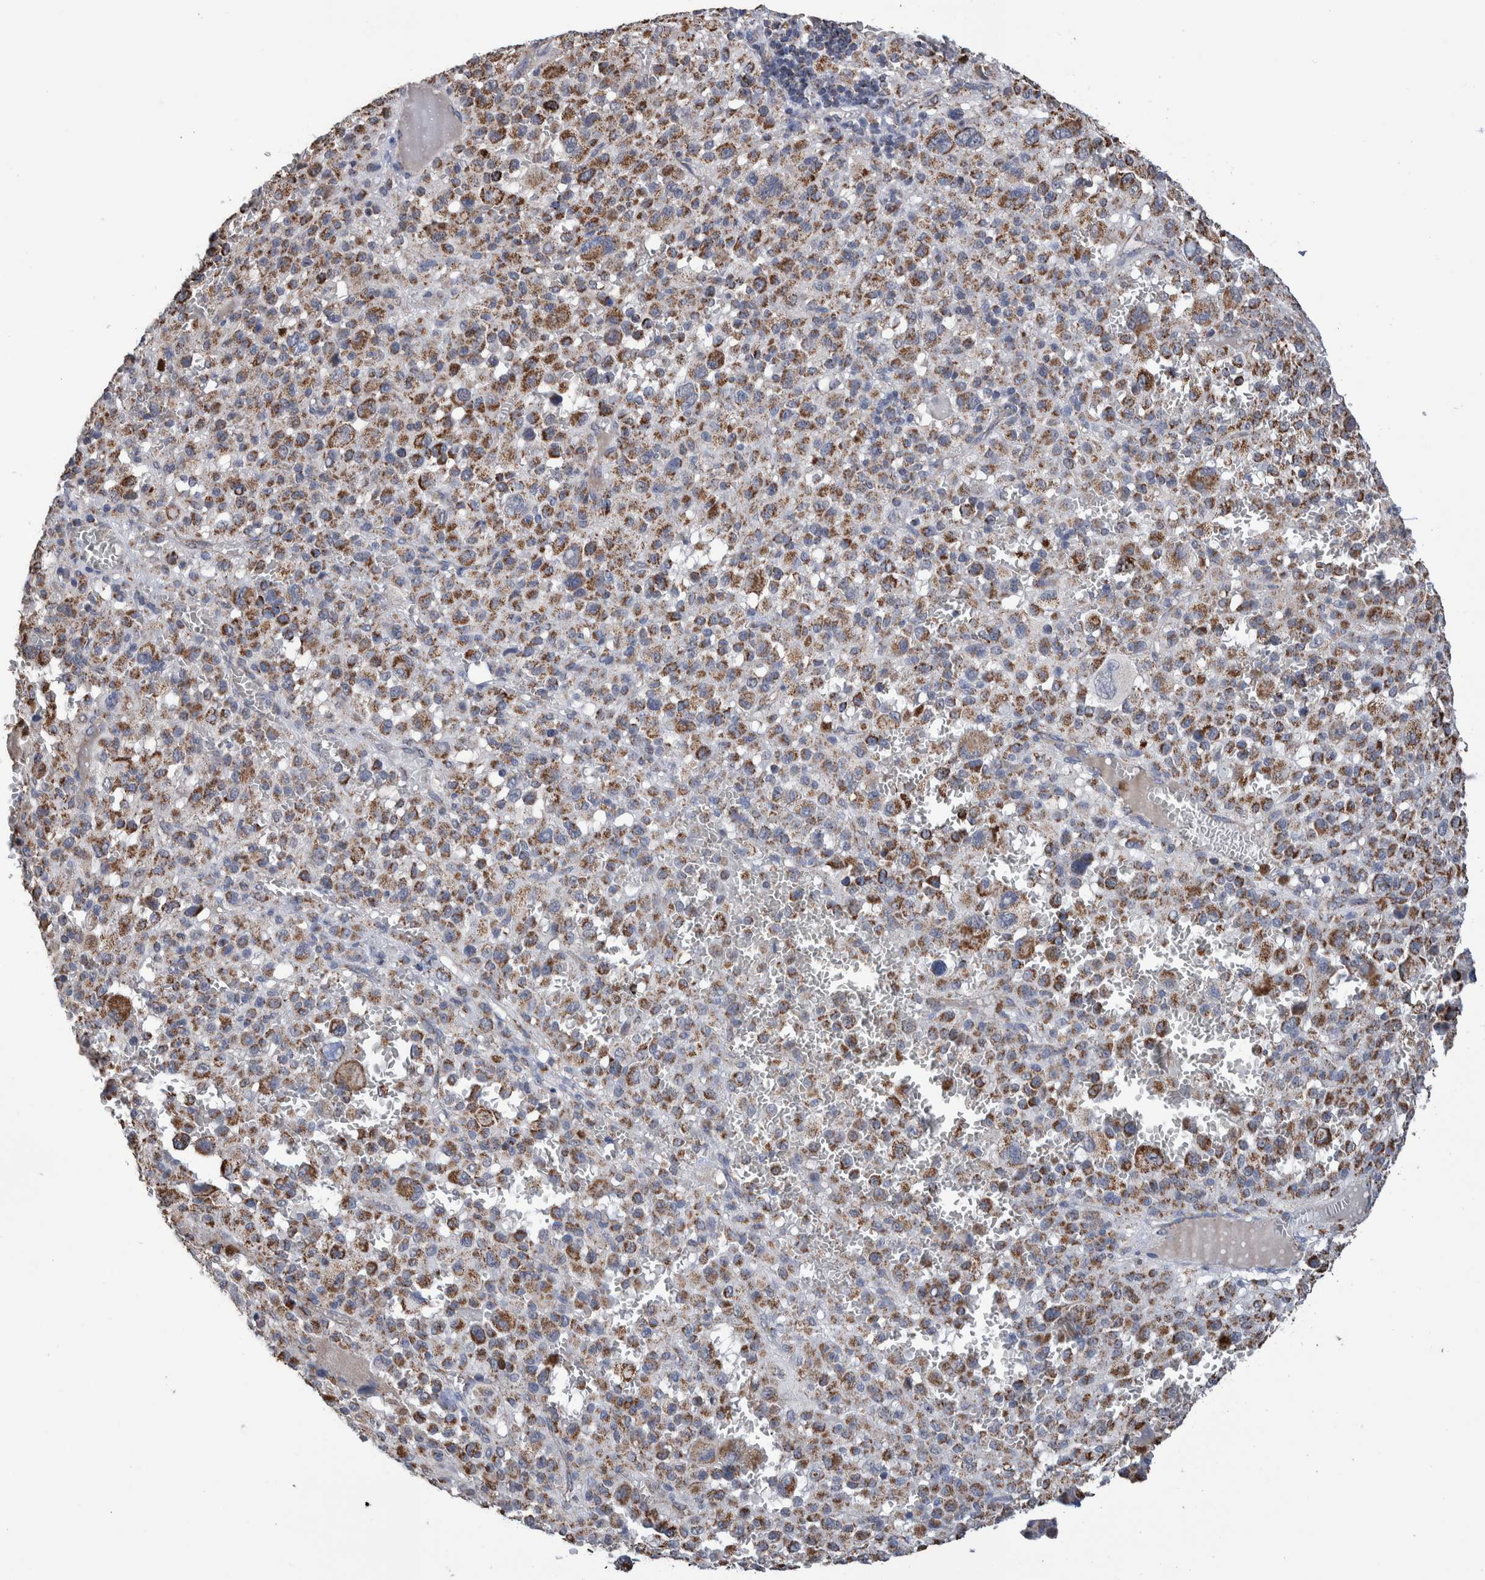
{"staining": {"intensity": "moderate", "quantity": "25%-75%", "location": "cytoplasmic/membranous"}, "tissue": "melanoma", "cell_type": "Tumor cells", "image_type": "cancer", "snomed": [{"axis": "morphology", "description": "Malignant melanoma, Metastatic site"}, {"axis": "topography", "description": "Skin"}], "caption": "Immunohistochemical staining of human malignant melanoma (metastatic site) demonstrates medium levels of moderate cytoplasmic/membranous protein expression in about 25%-75% of tumor cells.", "gene": "DECR1", "patient": {"sex": "female", "age": 74}}